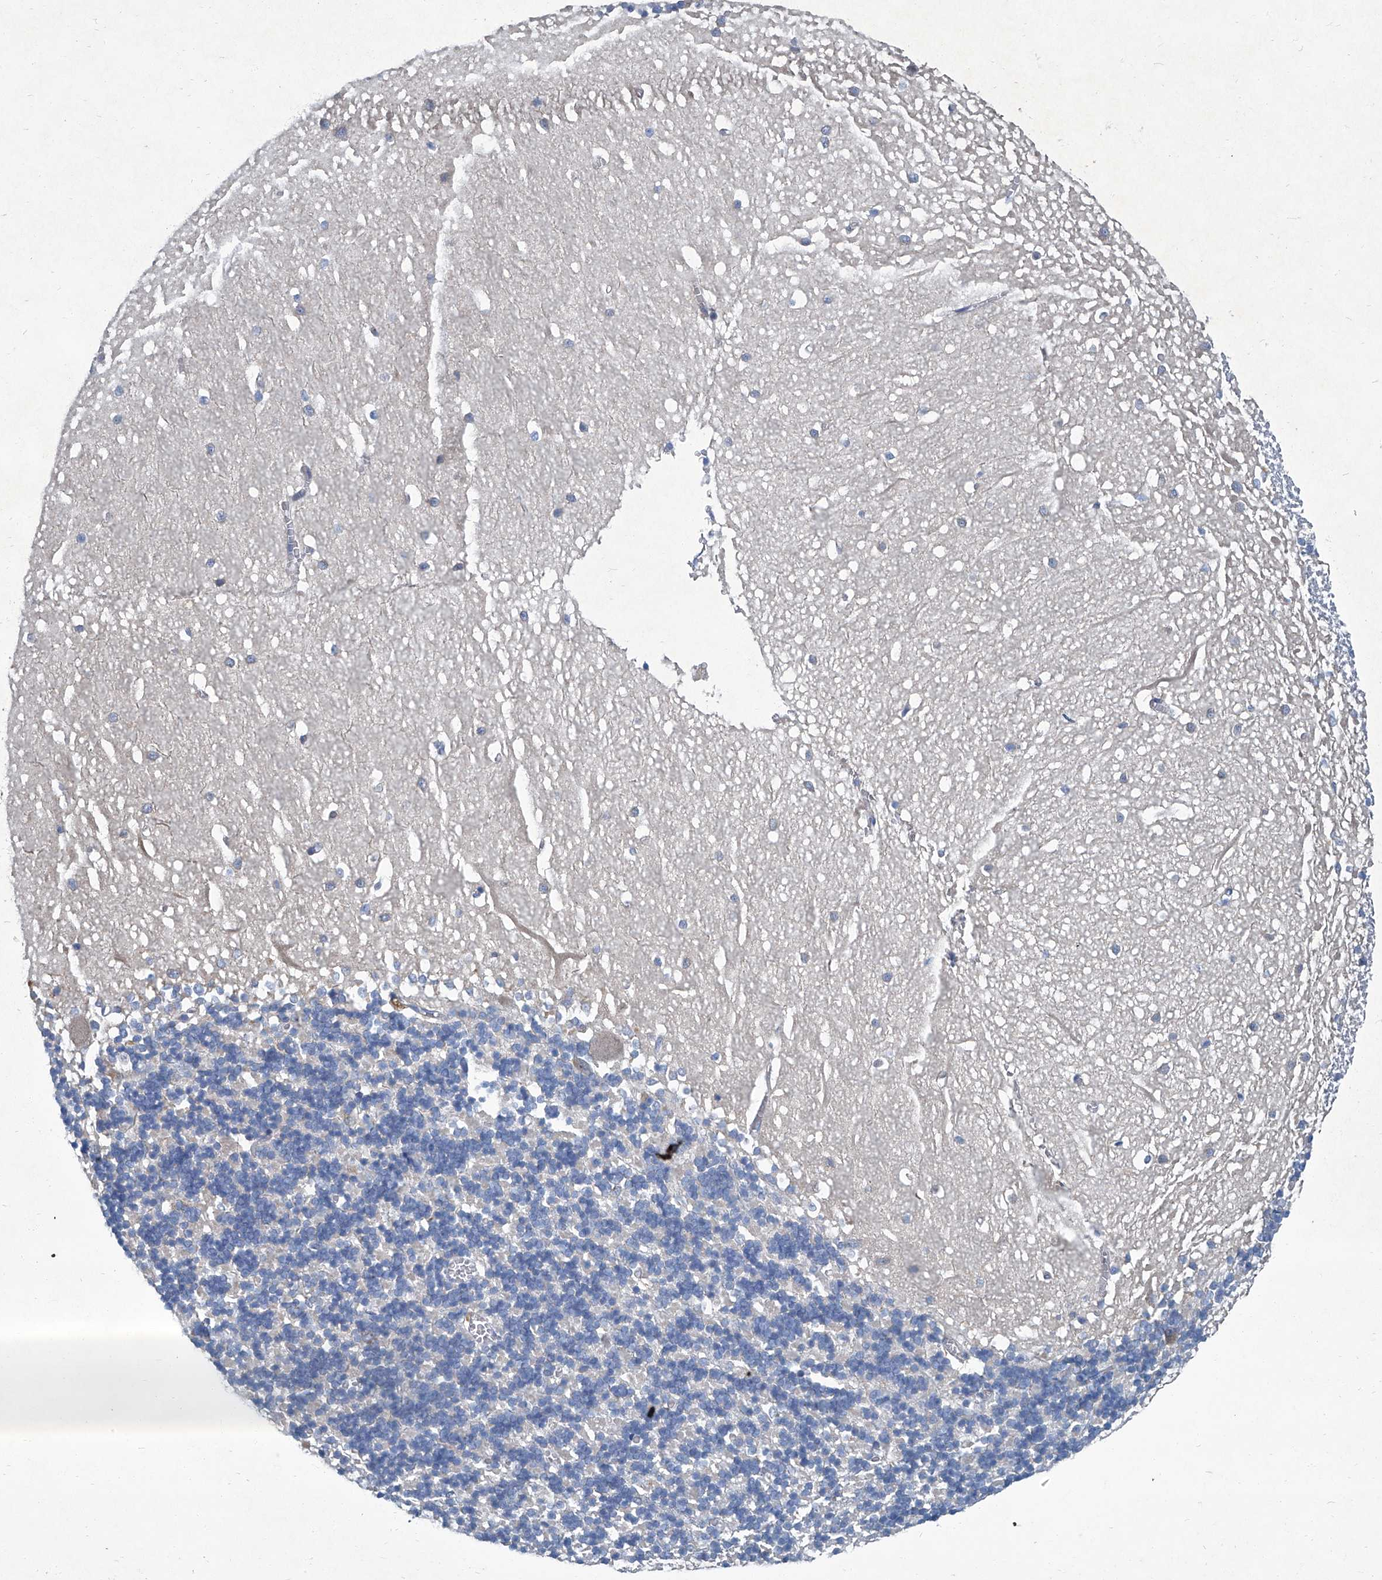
{"staining": {"intensity": "negative", "quantity": "none", "location": "none"}, "tissue": "cerebellum", "cell_type": "Cells in granular layer", "image_type": "normal", "snomed": [{"axis": "morphology", "description": "Normal tissue, NOS"}, {"axis": "topography", "description": "Cerebellum"}], "caption": "Immunohistochemistry photomicrograph of benign cerebellum: cerebellum stained with DAB (3,3'-diaminobenzidine) shows no significant protein expression in cells in granular layer. (Stains: DAB (3,3'-diaminobenzidine) IHC with hematoxylin counter stain, Microscopy: brightfield microscopy at high magnification).", "gene": "SLC26A11", "patient": {"sex": "male", "age": 37}}